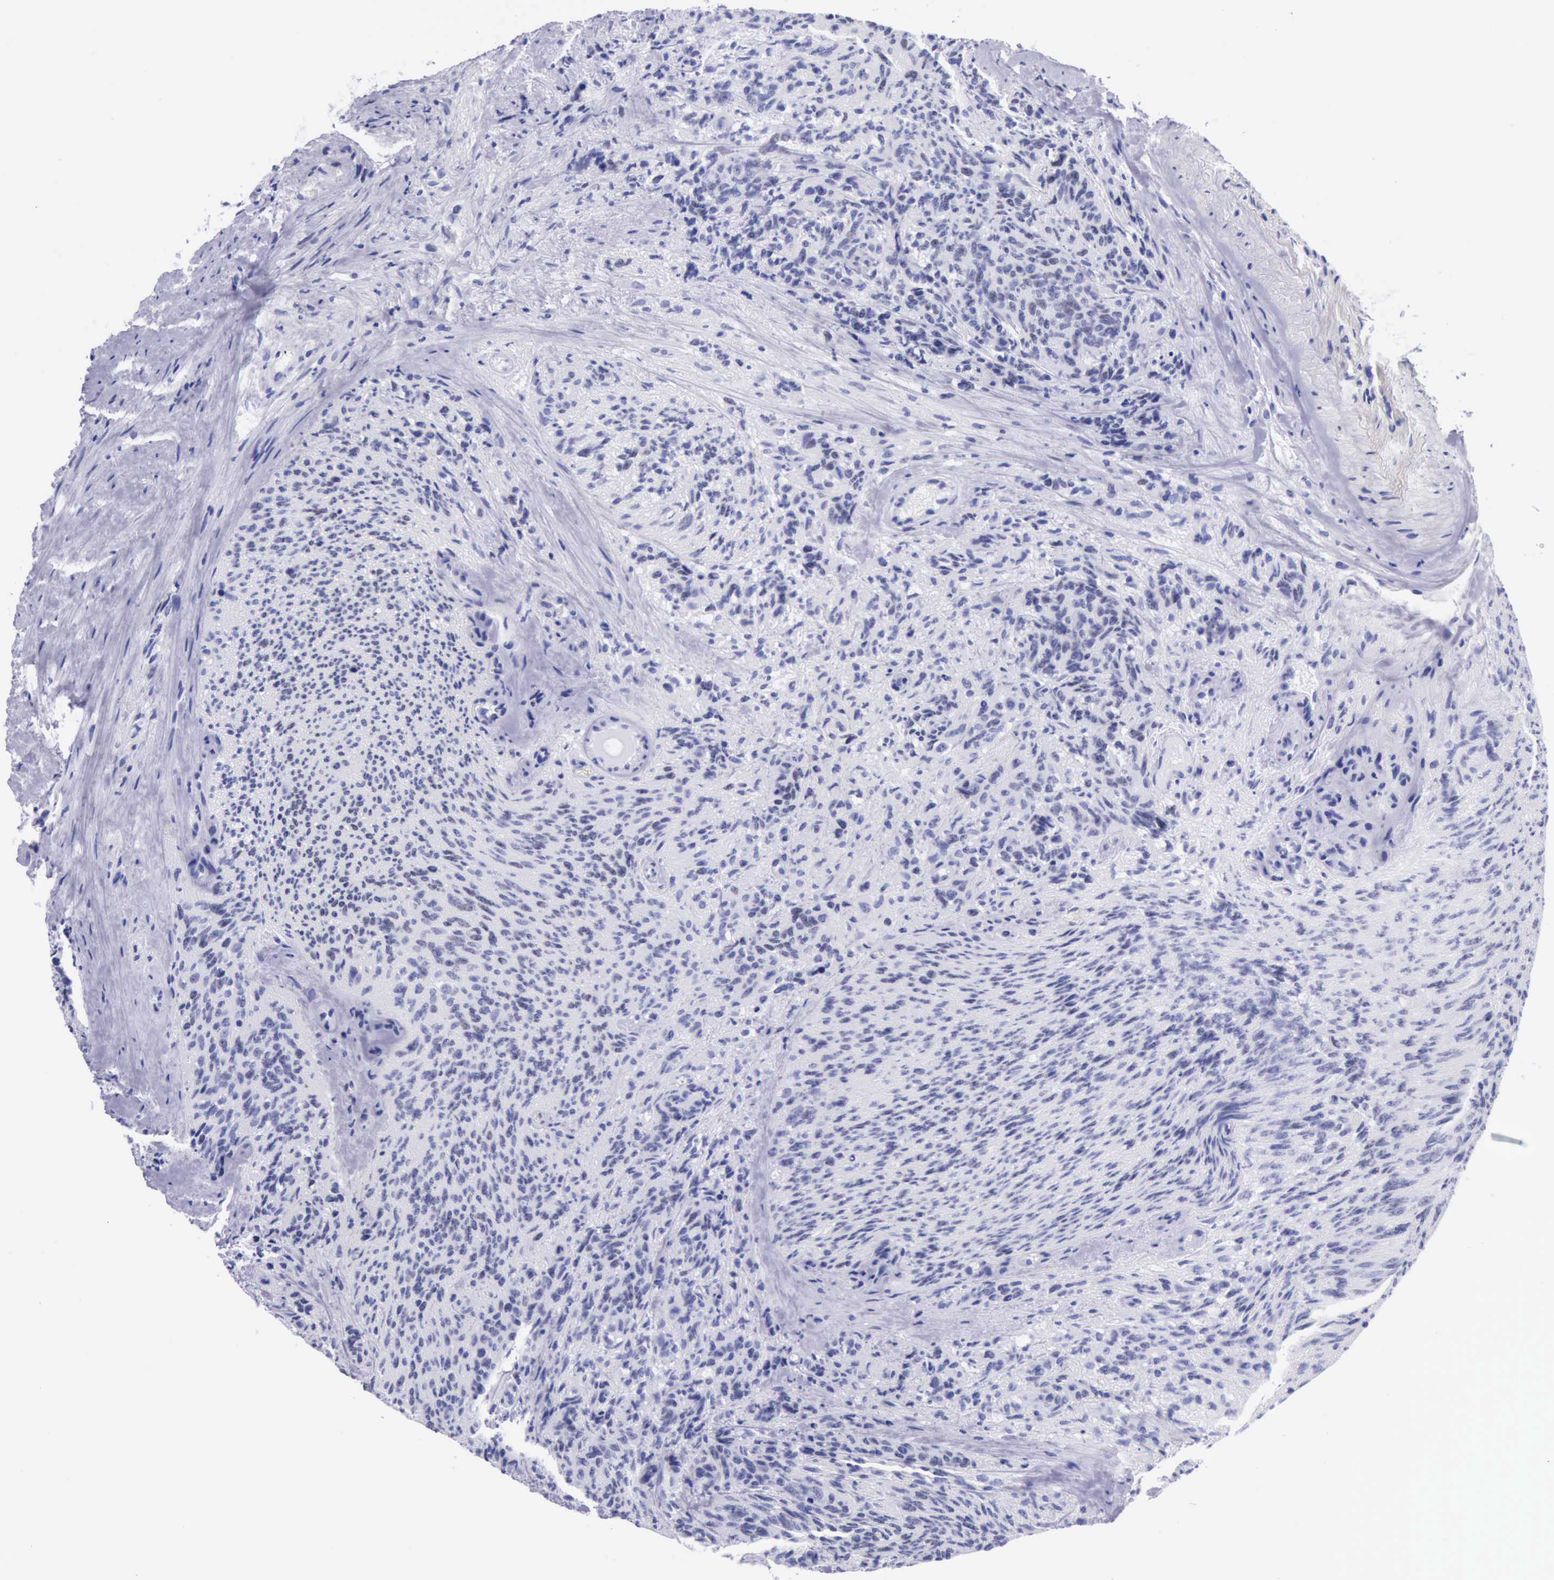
{"staining": {"intensity": "strong", "quantity": "25%-75%", "location": "nuclear"}, "tissue": "glioma", "cell_type": "Tumor cells", "image_type": "cancer", "snomed": [{"axis": "morphology", "description": "Glioma, malignant, High grade"}, {"axis": "topography", "description": "Brain"}], "caption": "IHC of human glioma exhibits high levels of strong nuclear expression in about 25%-75% of tumor cells. (Stains: DAB (3,3'-diaminobenzidine) in brown, nuclei in blue, Microscopy: brightfield microscopy at high magnification).", "gene": "MCM2", "patient": {"sex": "male", "age": 36}}